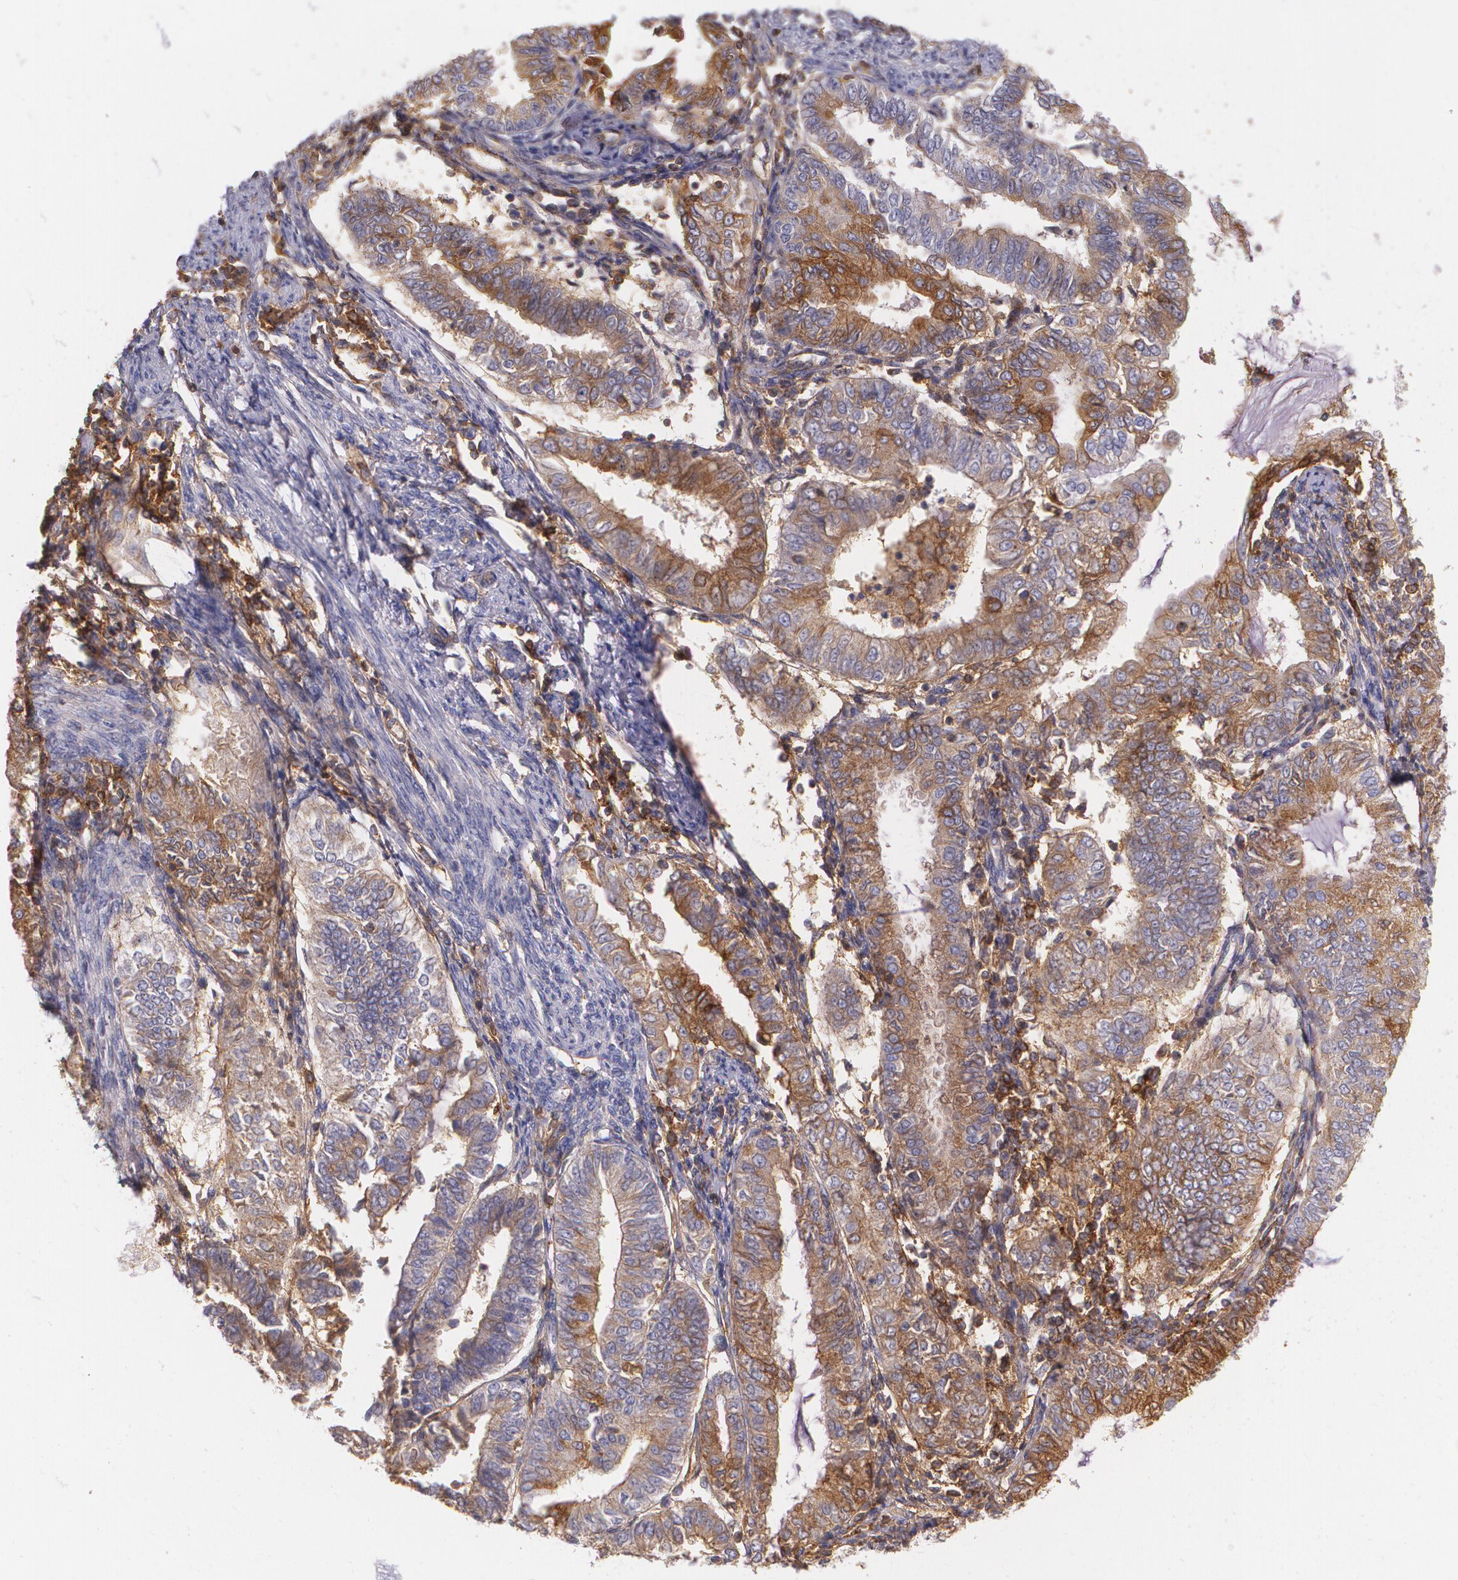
{"staining": {"intensity": "weak", "quantity": ">75%", "location": "cytoplasmic/membranous"}, "tissue": "endometrial cancer", "cell_type": "Tumor cells", "image_type": "cancer", "snomed": [{"axis": "morphology", "description": "Adenocarcinoma, NOS"}, {"axis": "topography", "description": "Endometrium"}], "caption": "Immunohistochemistry (IHC) staining of endometrial cancer (adenocarcinoma), which displays low levels of weak cytoplasmic/membranous staining in about >75% of tumor cells indicating weak cytoplasmic/membranous protein positivity. The staining was performed using DAB (3,3'-diaminobenzidine) (brown) for protein detection and nuclei were counterstained in hematoxylin (blue).", "gene": "B2M", "patient": {"sex": "female", "age": 66}}